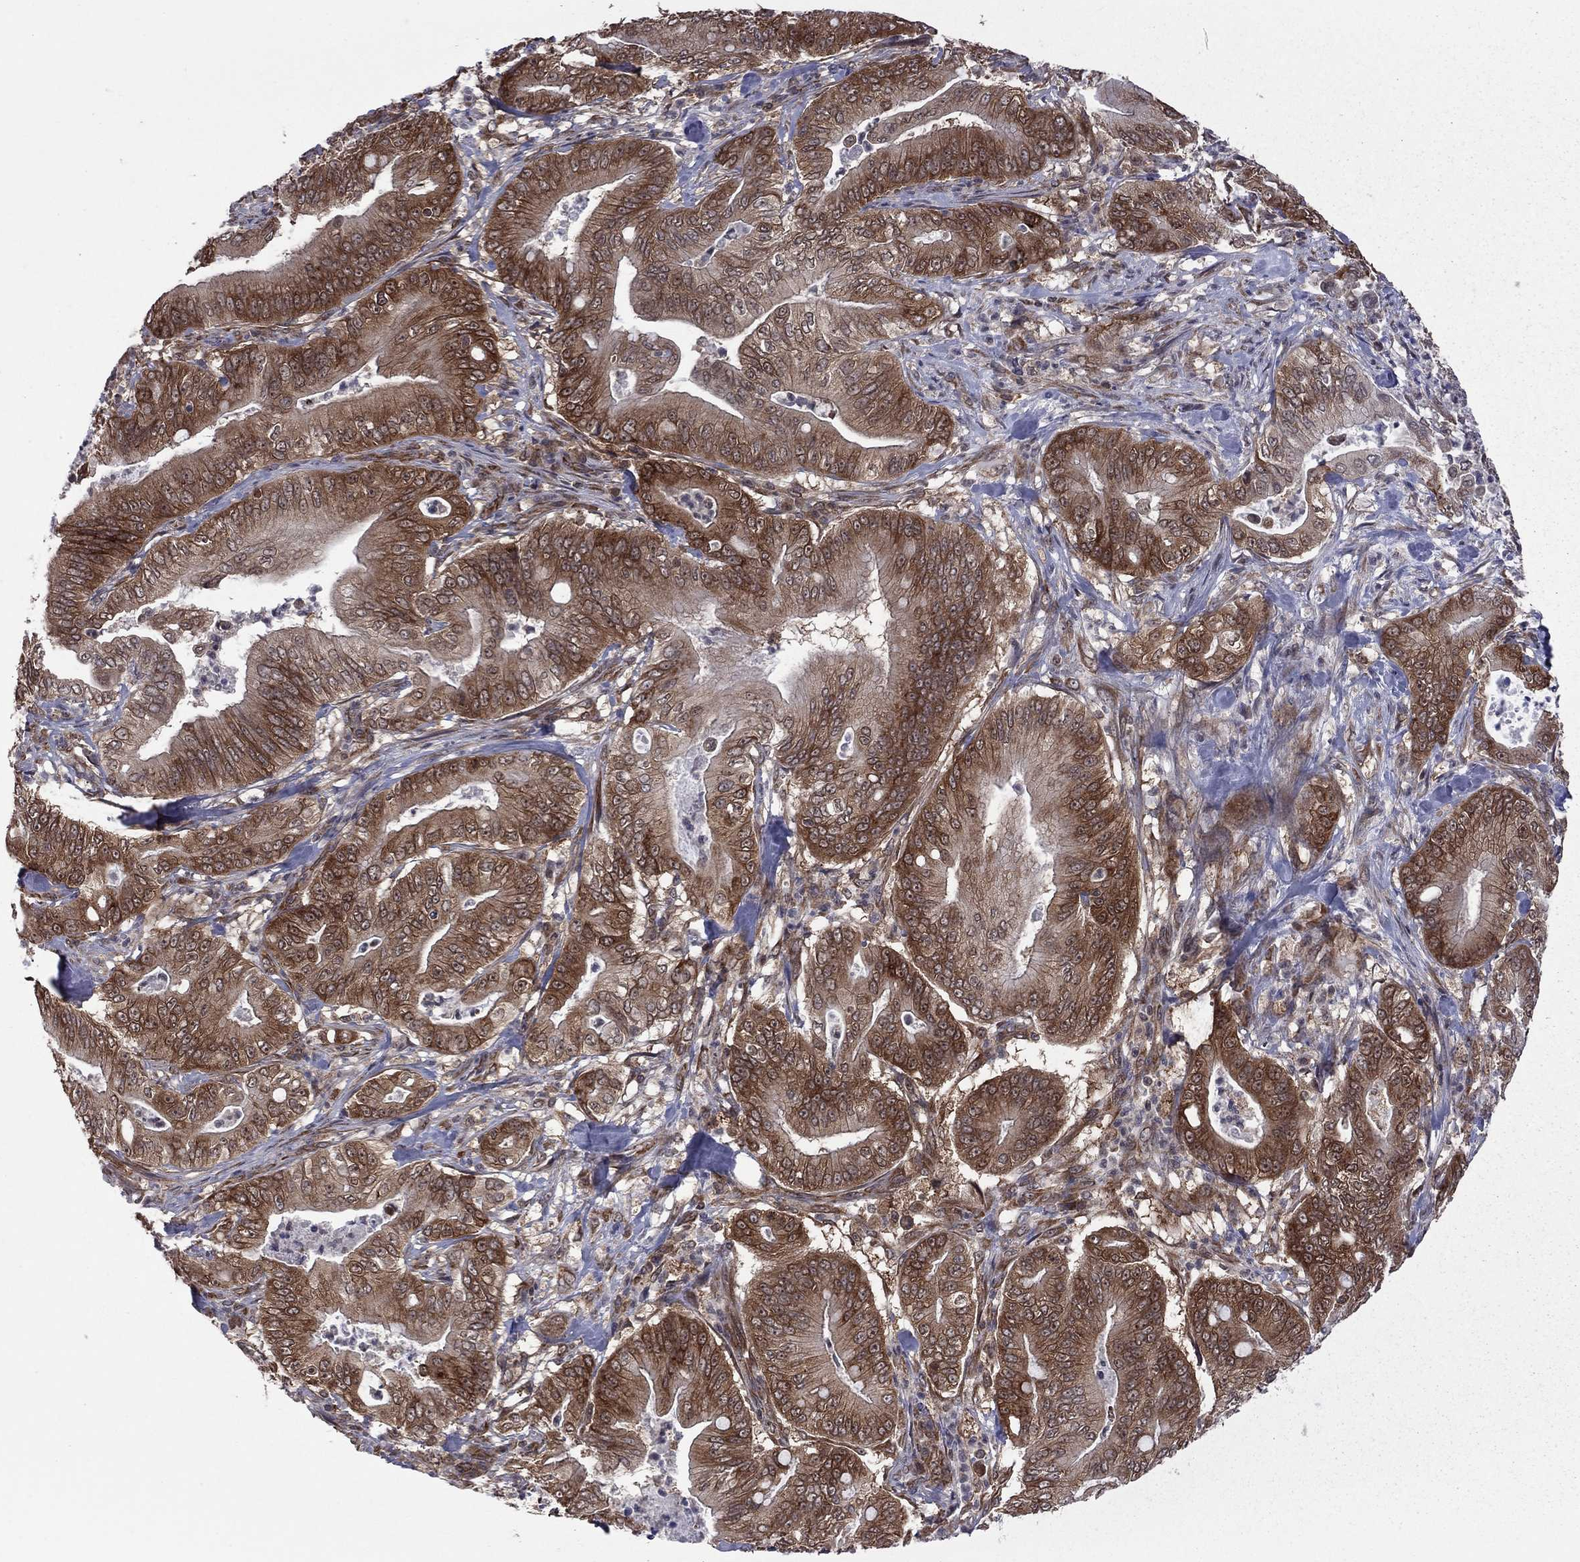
{"staining": {"intensity": "strong", "quantity": ">75%", "location": "cytoplasmic/membranous"}, "tissue": "pancreatic cancer", "cell_type": "Tumor cells", "image_type": "cancer", "snomed": [{"axis": "morphology", "description": "Adenocarcinoma, NOS"}, {"axis": "topography", "description": "Pancreas"}], "caption": "Adenocarcinoma (pancreatic) was stained to show a protein in brown. There is high levels of strong cytoplasmic/membranous staining in approximately >75% of tumor cells.", "gene": "NAA50", "patient": {"sex": "male", "age": 71}}